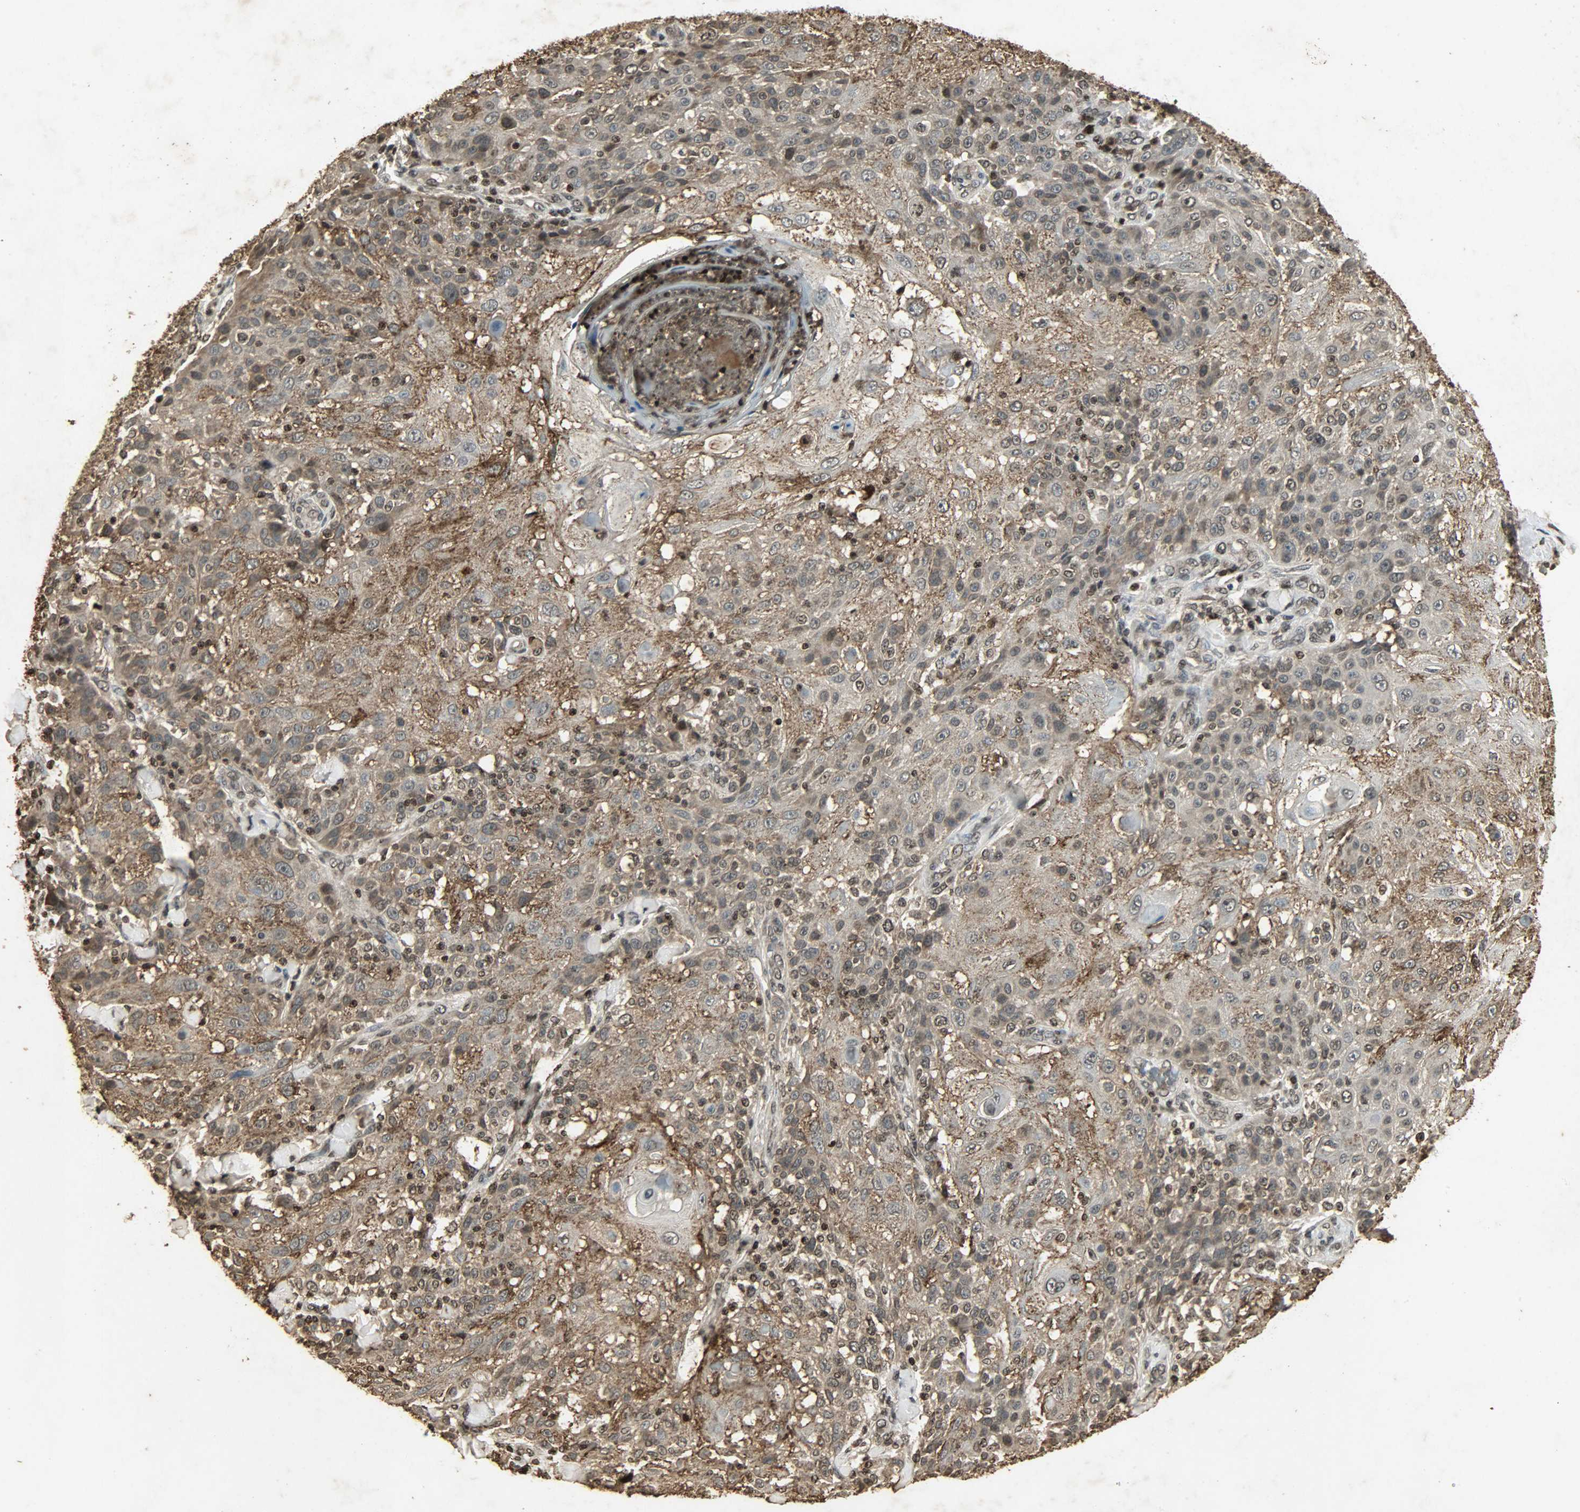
{"staining": {"intensity": "strong", "quantity": "25%-75%", "location": "cytoplasmic/membranous,nuclear"}, "tissue": "skin cancer", "cell_type": "Tumor cells", "image_type": "cancer", "snomed": [{"axis": "morphology", "description": "Normal tissue, NOS"}, {"axis": "morphology", "description": "Squamous cell carcinoma, NOS"}, {"axis": "topography", "description": "Skin"}], "caption": "This is an image of immunohistochemistry staining of skin cancer (squamous cell carcinoma), which shows strong positivity in the cytoplasmic/membranous and nuclear of tumor cells.", "gene": "PPP3R1", "patient": {"sex": "female", "age": 83}}